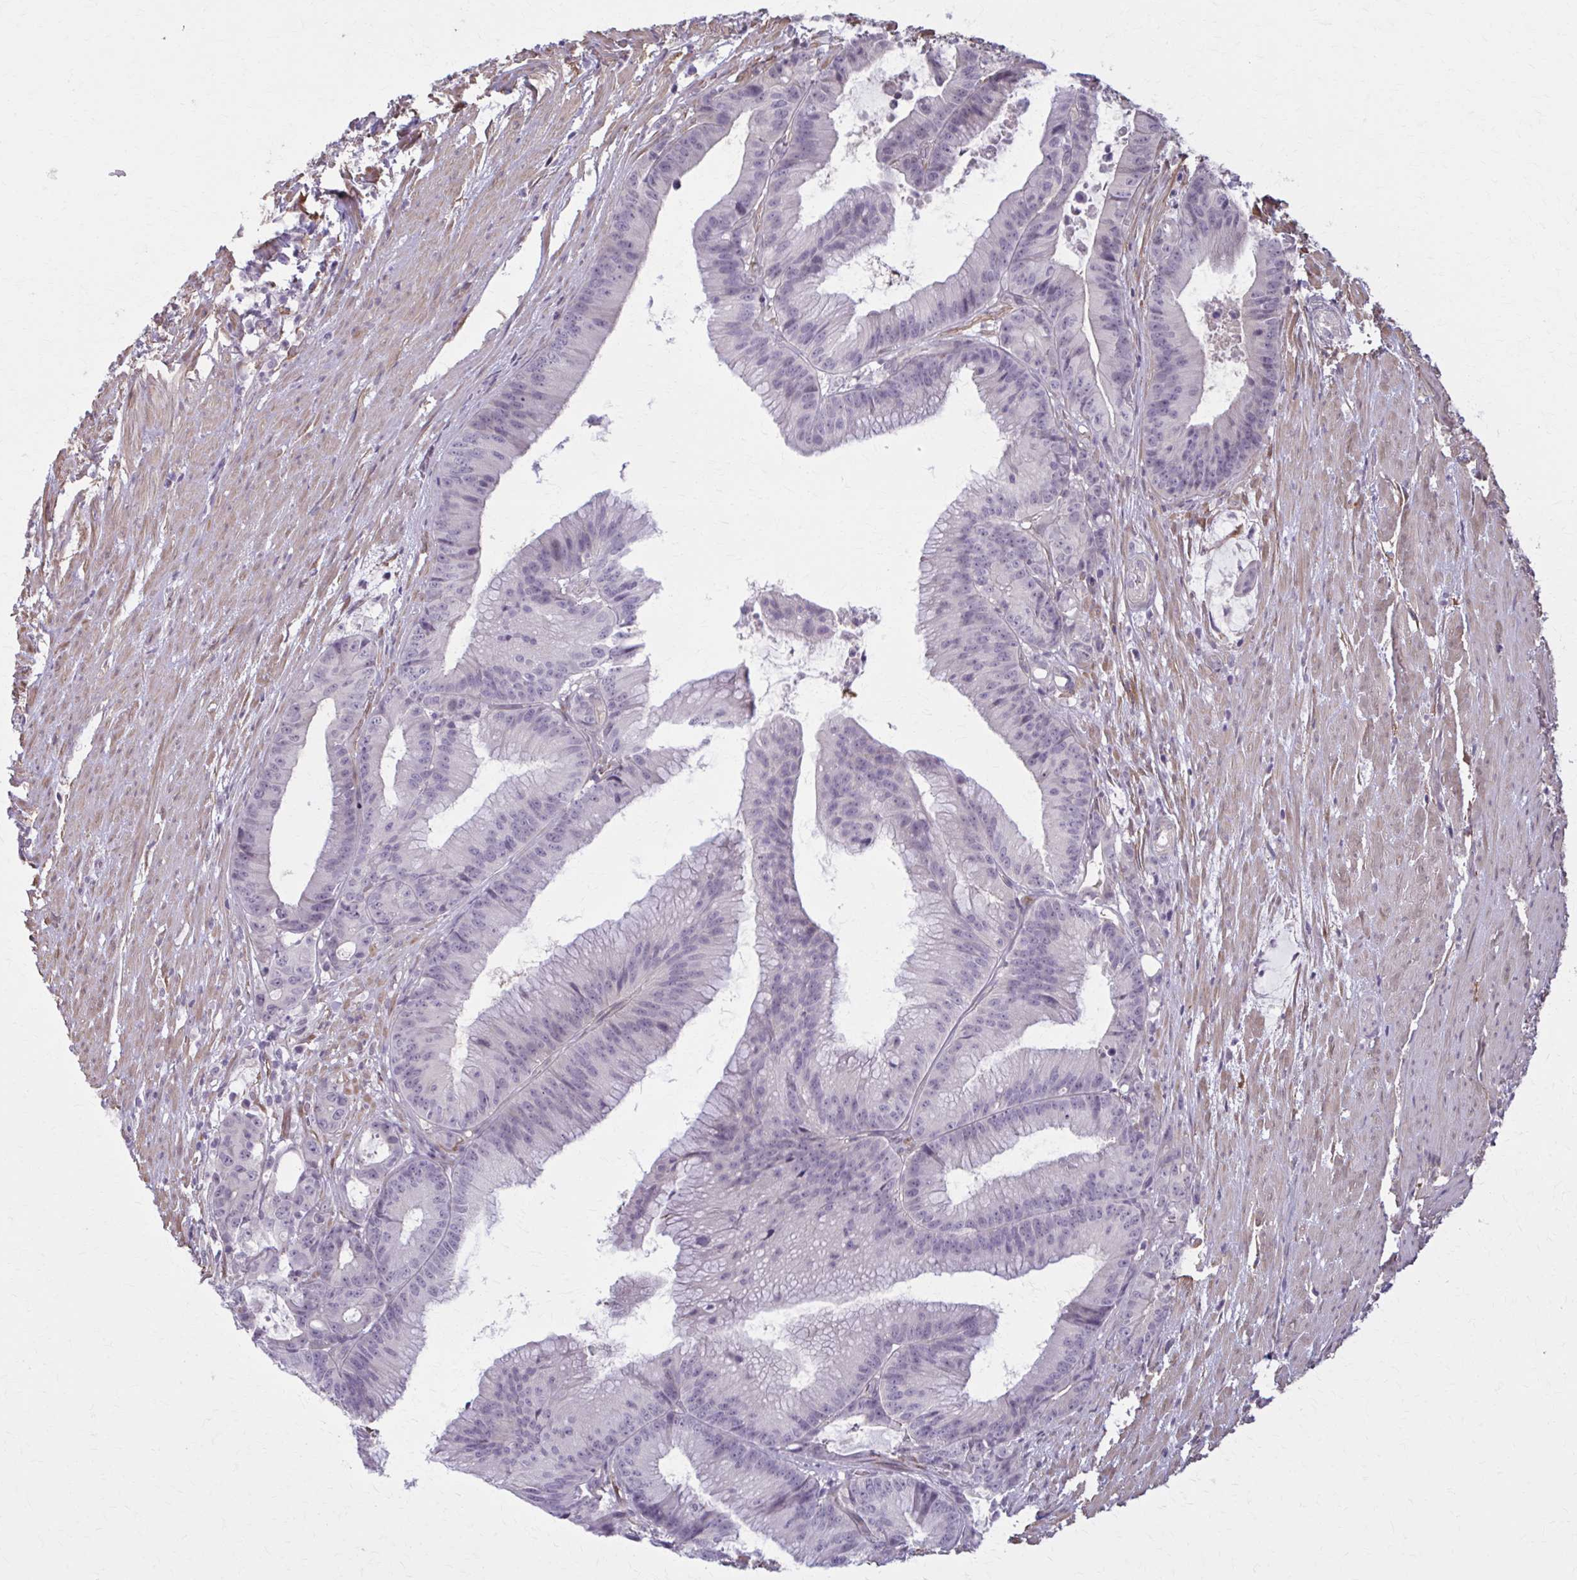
{"staining": {"intensity": "negative", "quantity": "none", "location": "none"}, "tissue": "colorectal cancer", "cell_type": "Tumor cells", "image_type": "cancer", "snomed": [{"axis": "morphology", "description": "Adenocarcinoma, NOS"}, {"axis": "topography", "description": "Colon"}], "caption": "Human adenocarcinoma (colorectal) stained for a protein using immunohistochemistry (IHC) reveals no staining in tumor cells.", "gene": "NUMBL", "patient": {"sex": "female", "age": 78}}